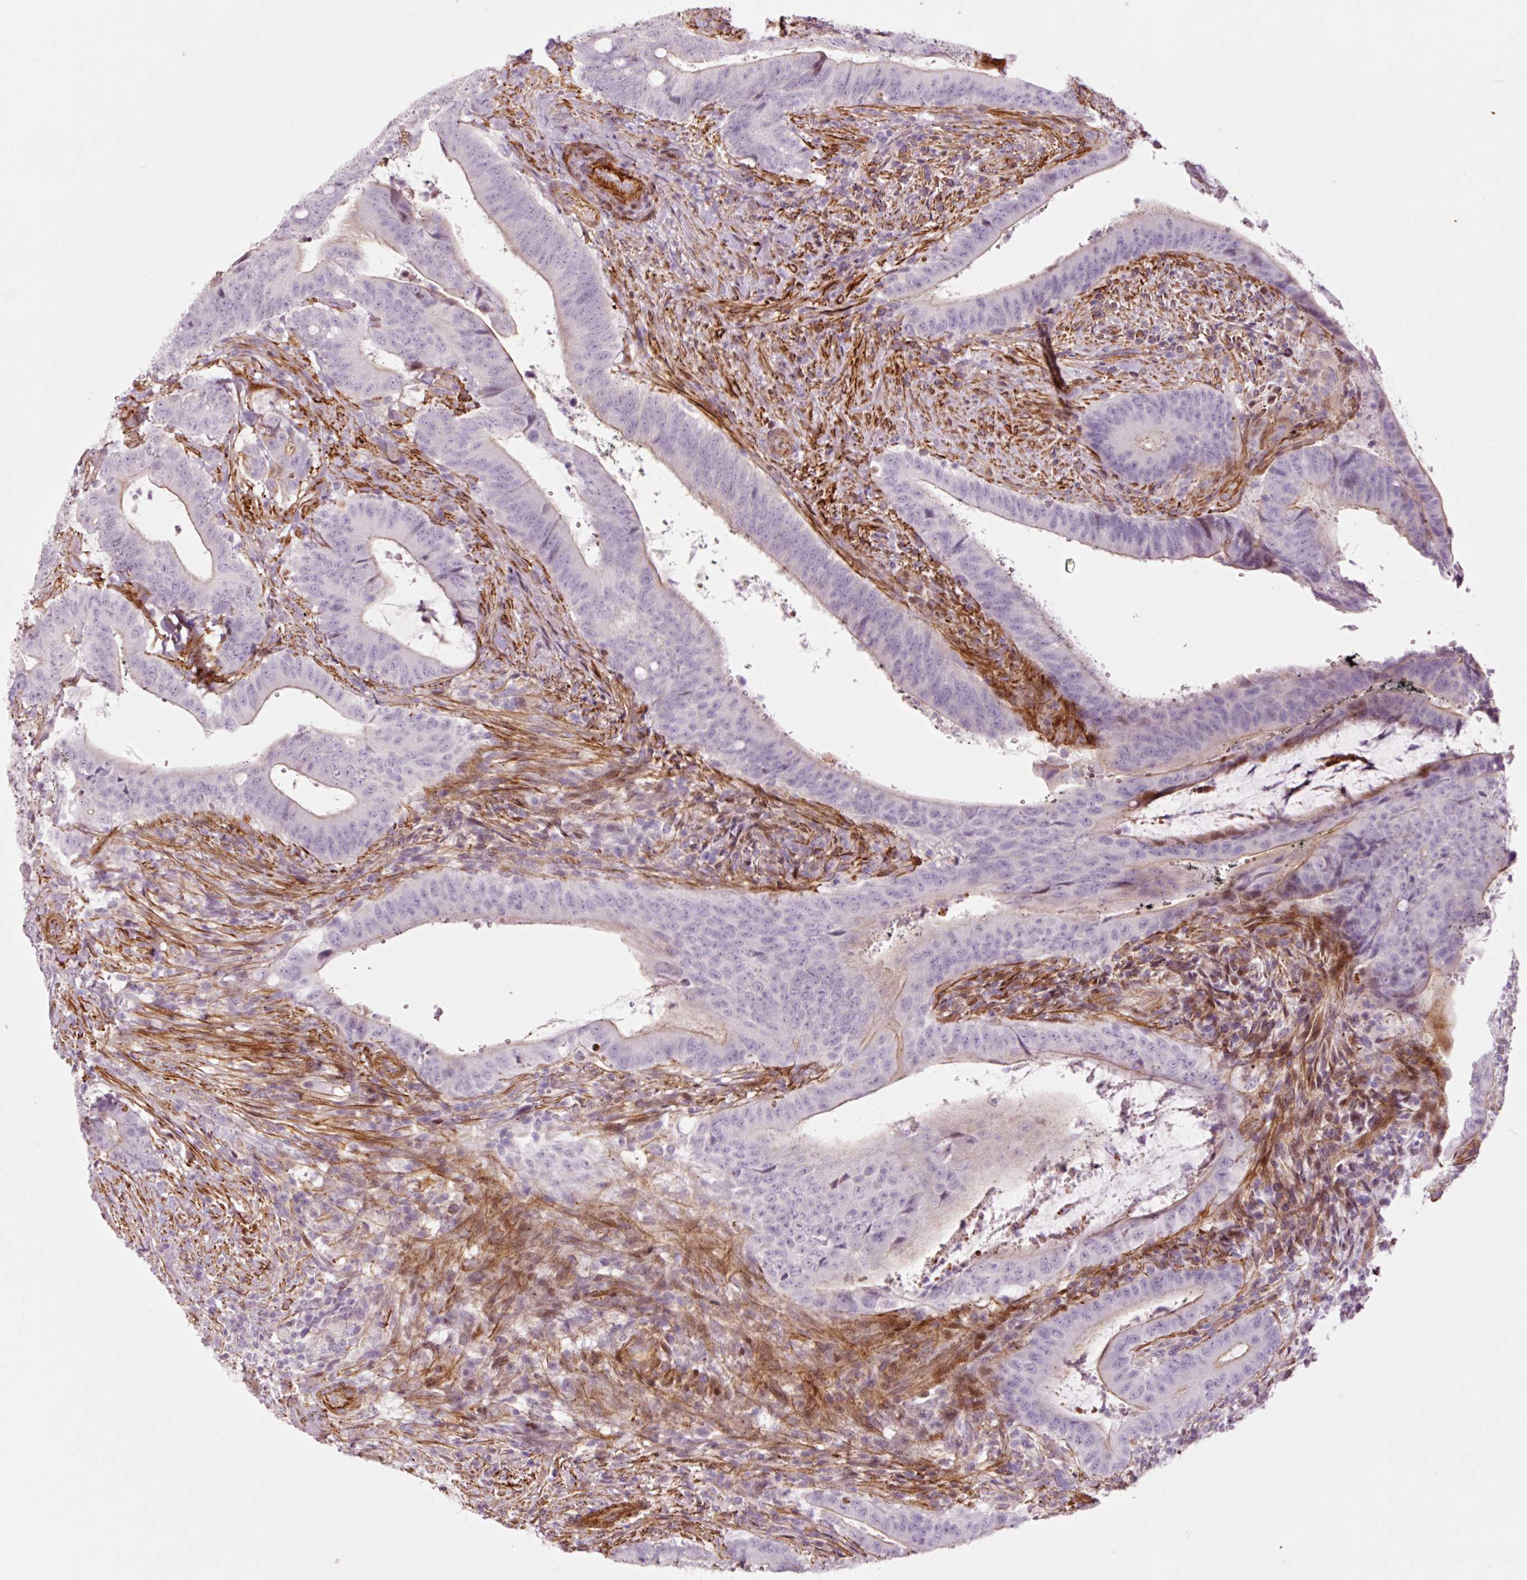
{"staining": {"intensity": "weak", "quantity": "25%-75%", "location": "cytoplasmic/membranous"}, "tissue": "colorectal cancer", "cell_type": "Tumor cells", "image_type": "cancer", "snomed": [{"axis": "morphology", "description": "Adenocarcinoma, NOS"}, {"axis": "topography", "description": "Colon"}], "caption": "Adenocarcinoma (colorectal) stained with a protein marker exhibits weak staining in tumor cells.", "gene": "ANKRD20A1", "patient": {"sex": "female", "age": 43}}